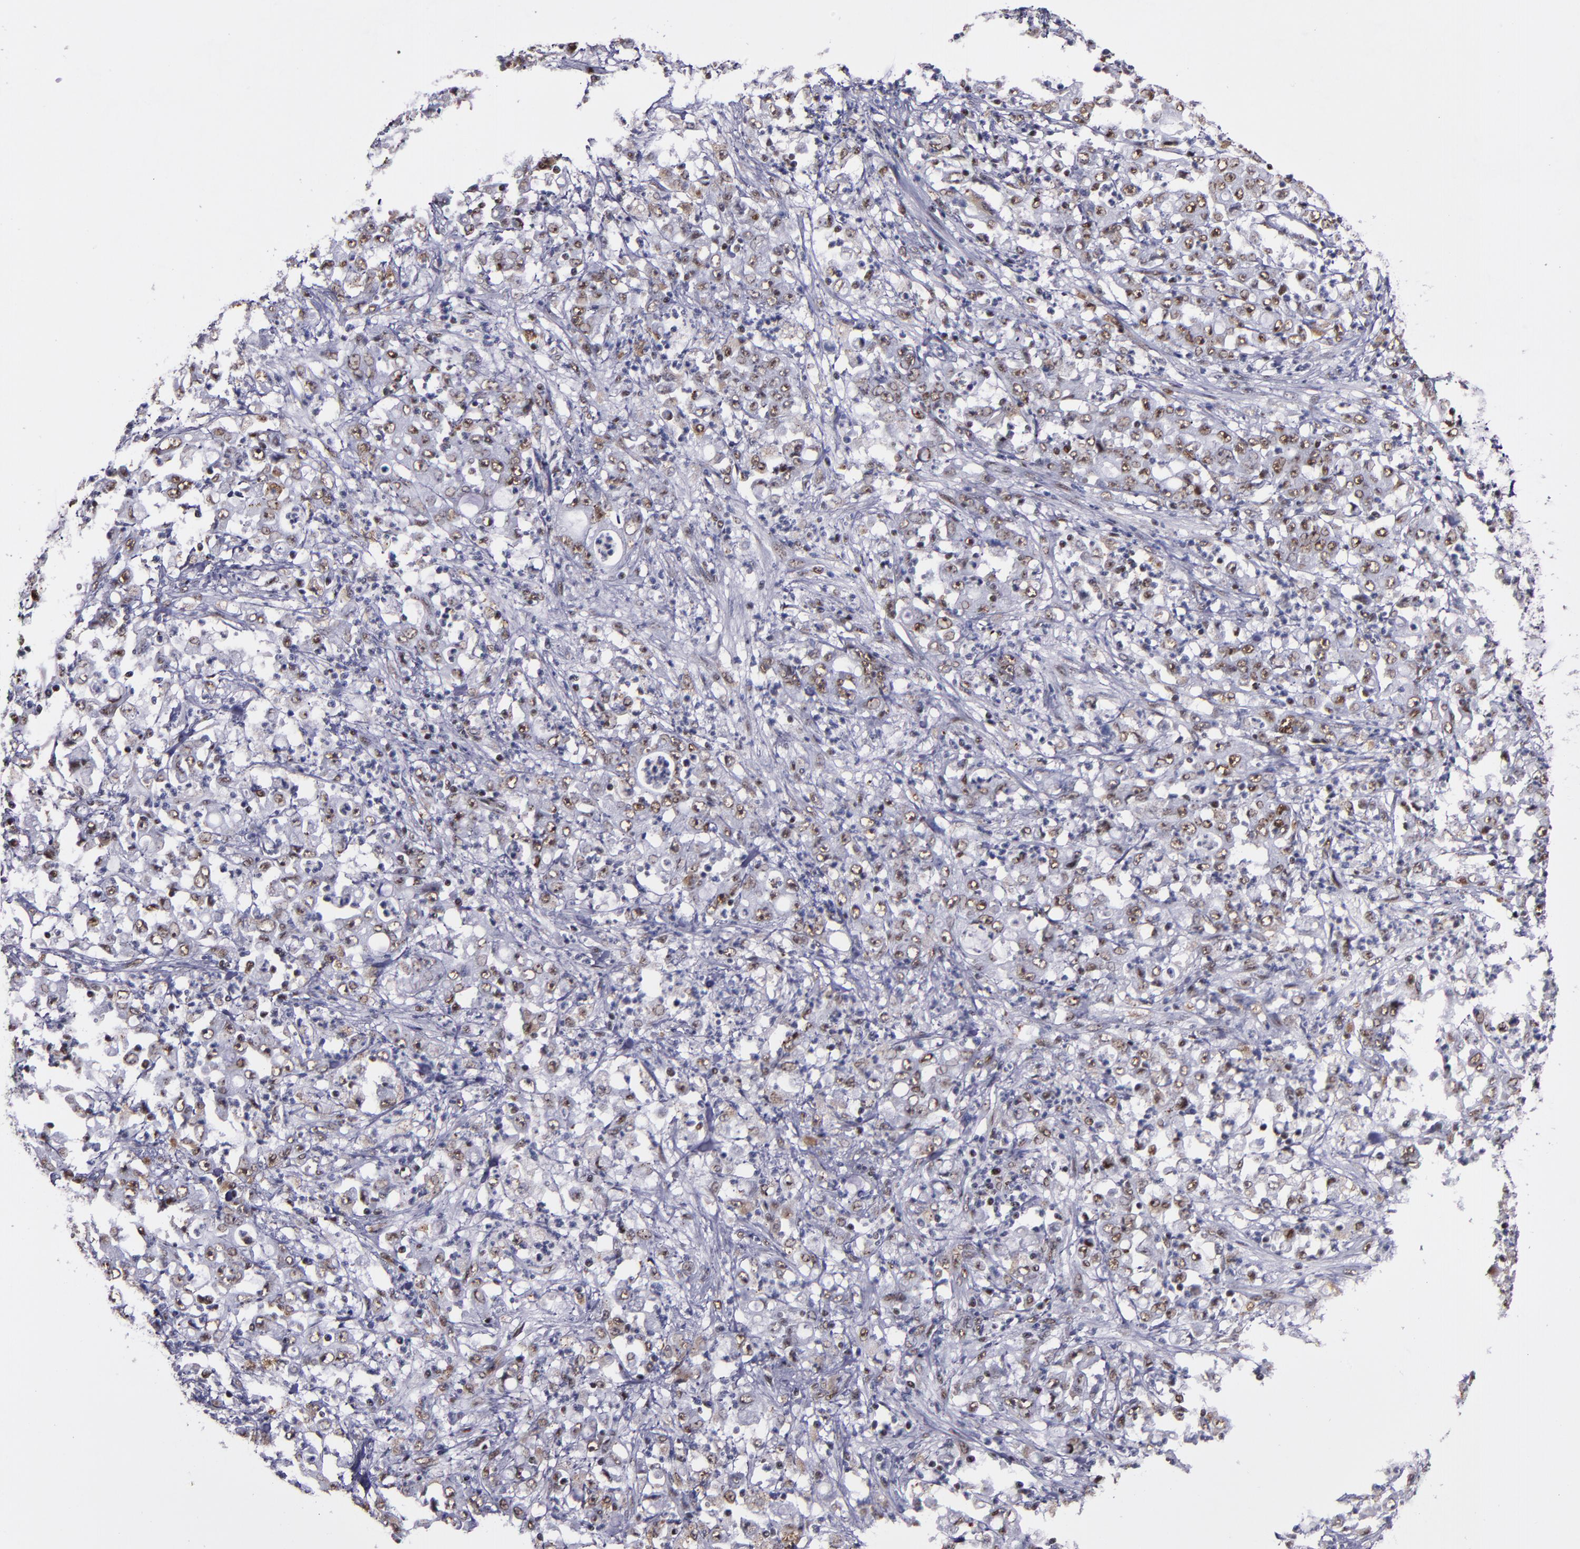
{"staining": {"intensity": "moderate", "quantity": ">75%", "location": "nuclear"}, "tissue": "stomach cancer", "cell_type": "Tumor cells", "image_type": "cancer", "snomed": [{"axis": "morphology", "description": "Adenocarcinoma, NOS"}, {"axis": "topography", "description": "Stomach, lower"}], "caption": "Protein staining of stomach cancer (adenocarcinoma) tissue demonstrates moderate nuclear staining in approximately >75% of tumor cells.", "gene": "PPP4R3A", "patient": {"sex": "female", "age": 71}}